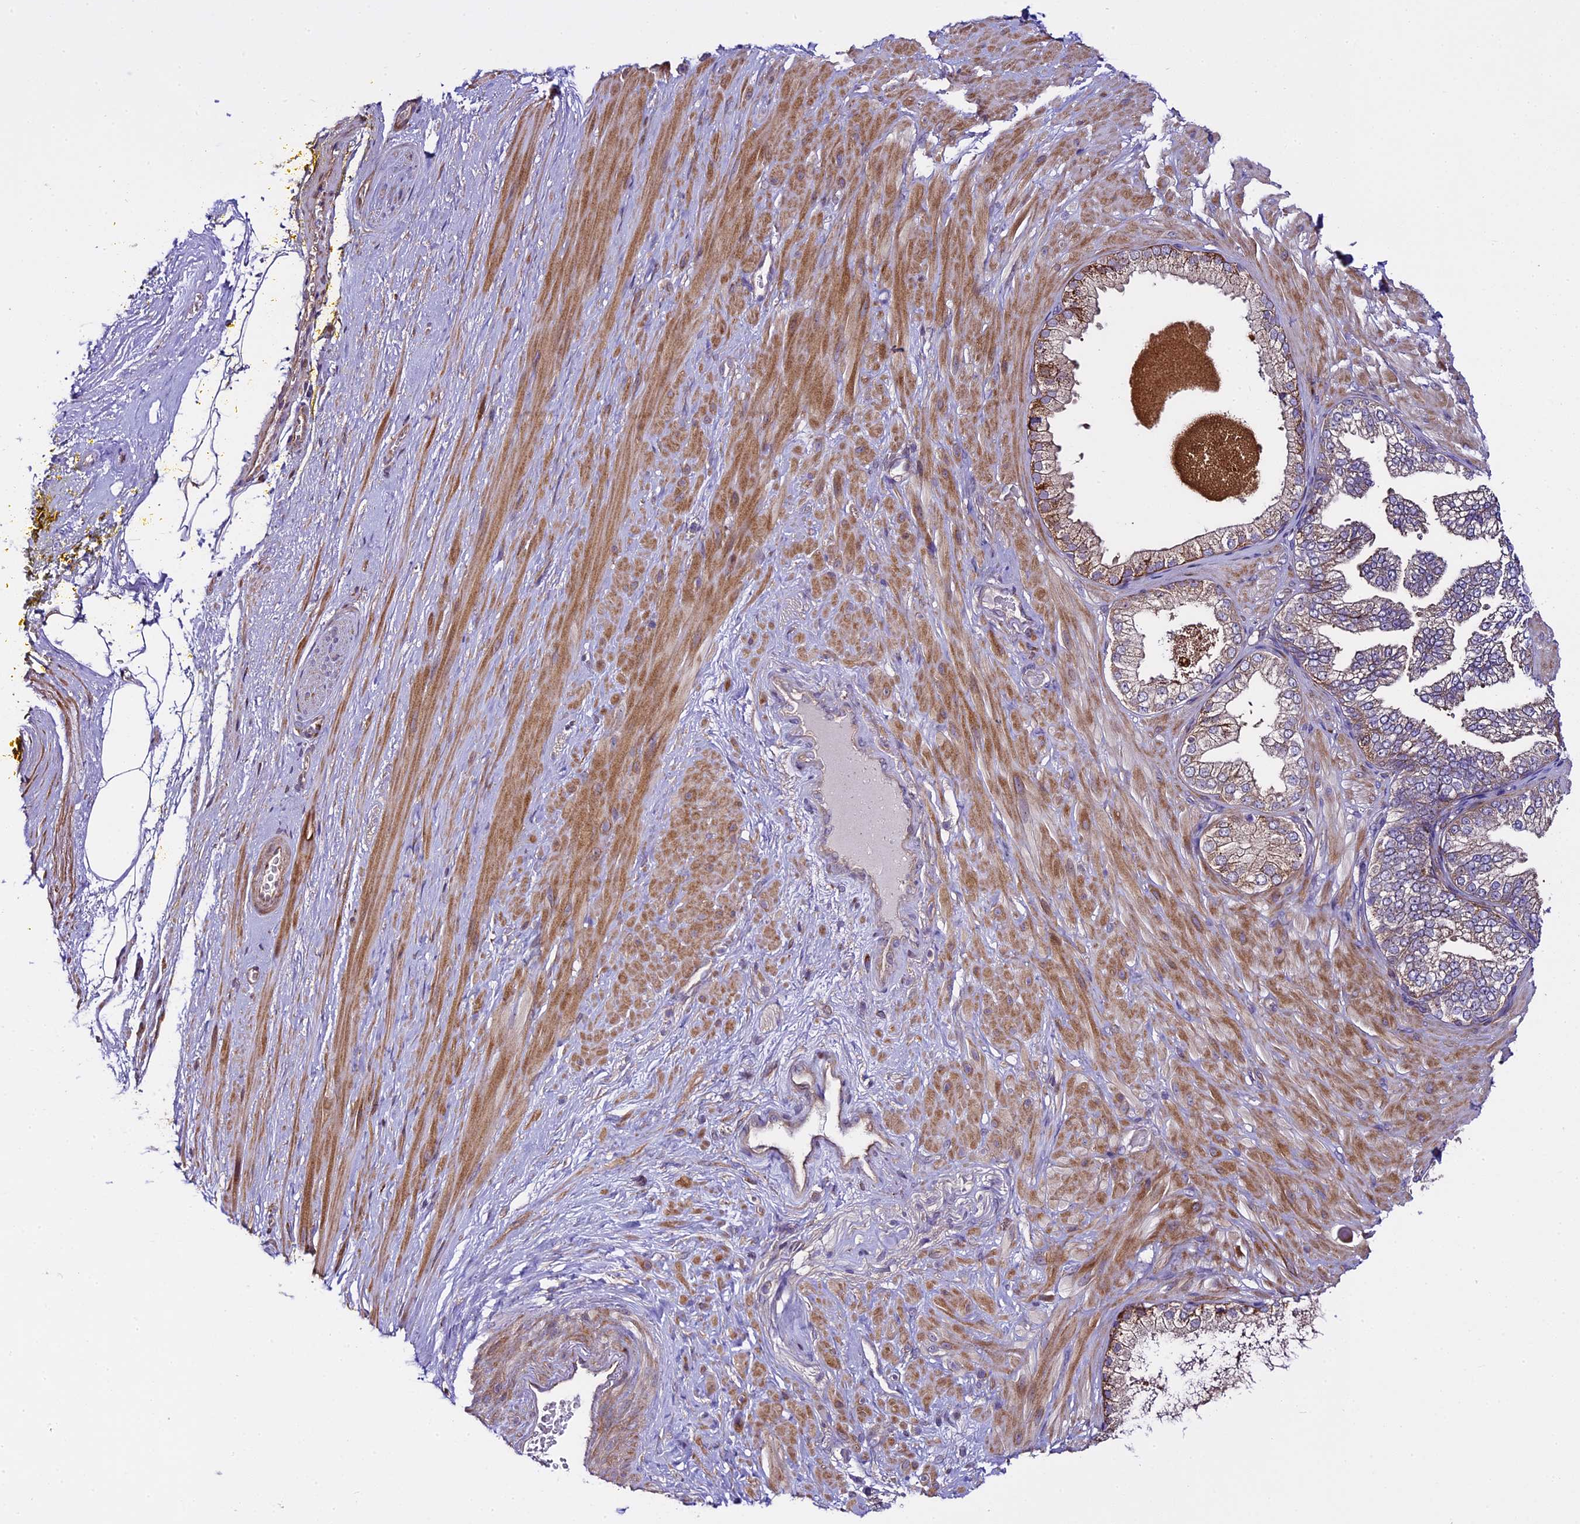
{"staining": {"intensity": "negative", "quantity": "none", "location": "none"}, "tissue": "adipose tissue", "cell_type": "Adipocytes", "image_type": "normal", "snomed": [{"axis": "morphology", "description": "Normal tissue, NOS"}, {"axis": "morphology", "description": "Adenocarcinoma, Low grade"}, {"axis": "topography", "description": "Prostate"}, {"axis": "topography", "description": "Peripheral nerve tissue"}], "caption": "IHC of unremarkable human adipose tissue exhibits no staining in adipocytes. (Brightfield microscopy of DAB immunohistochemistry at high magnification).", "gene": "SPIRE1", "patient": {"sex": "male", "age": 63}}